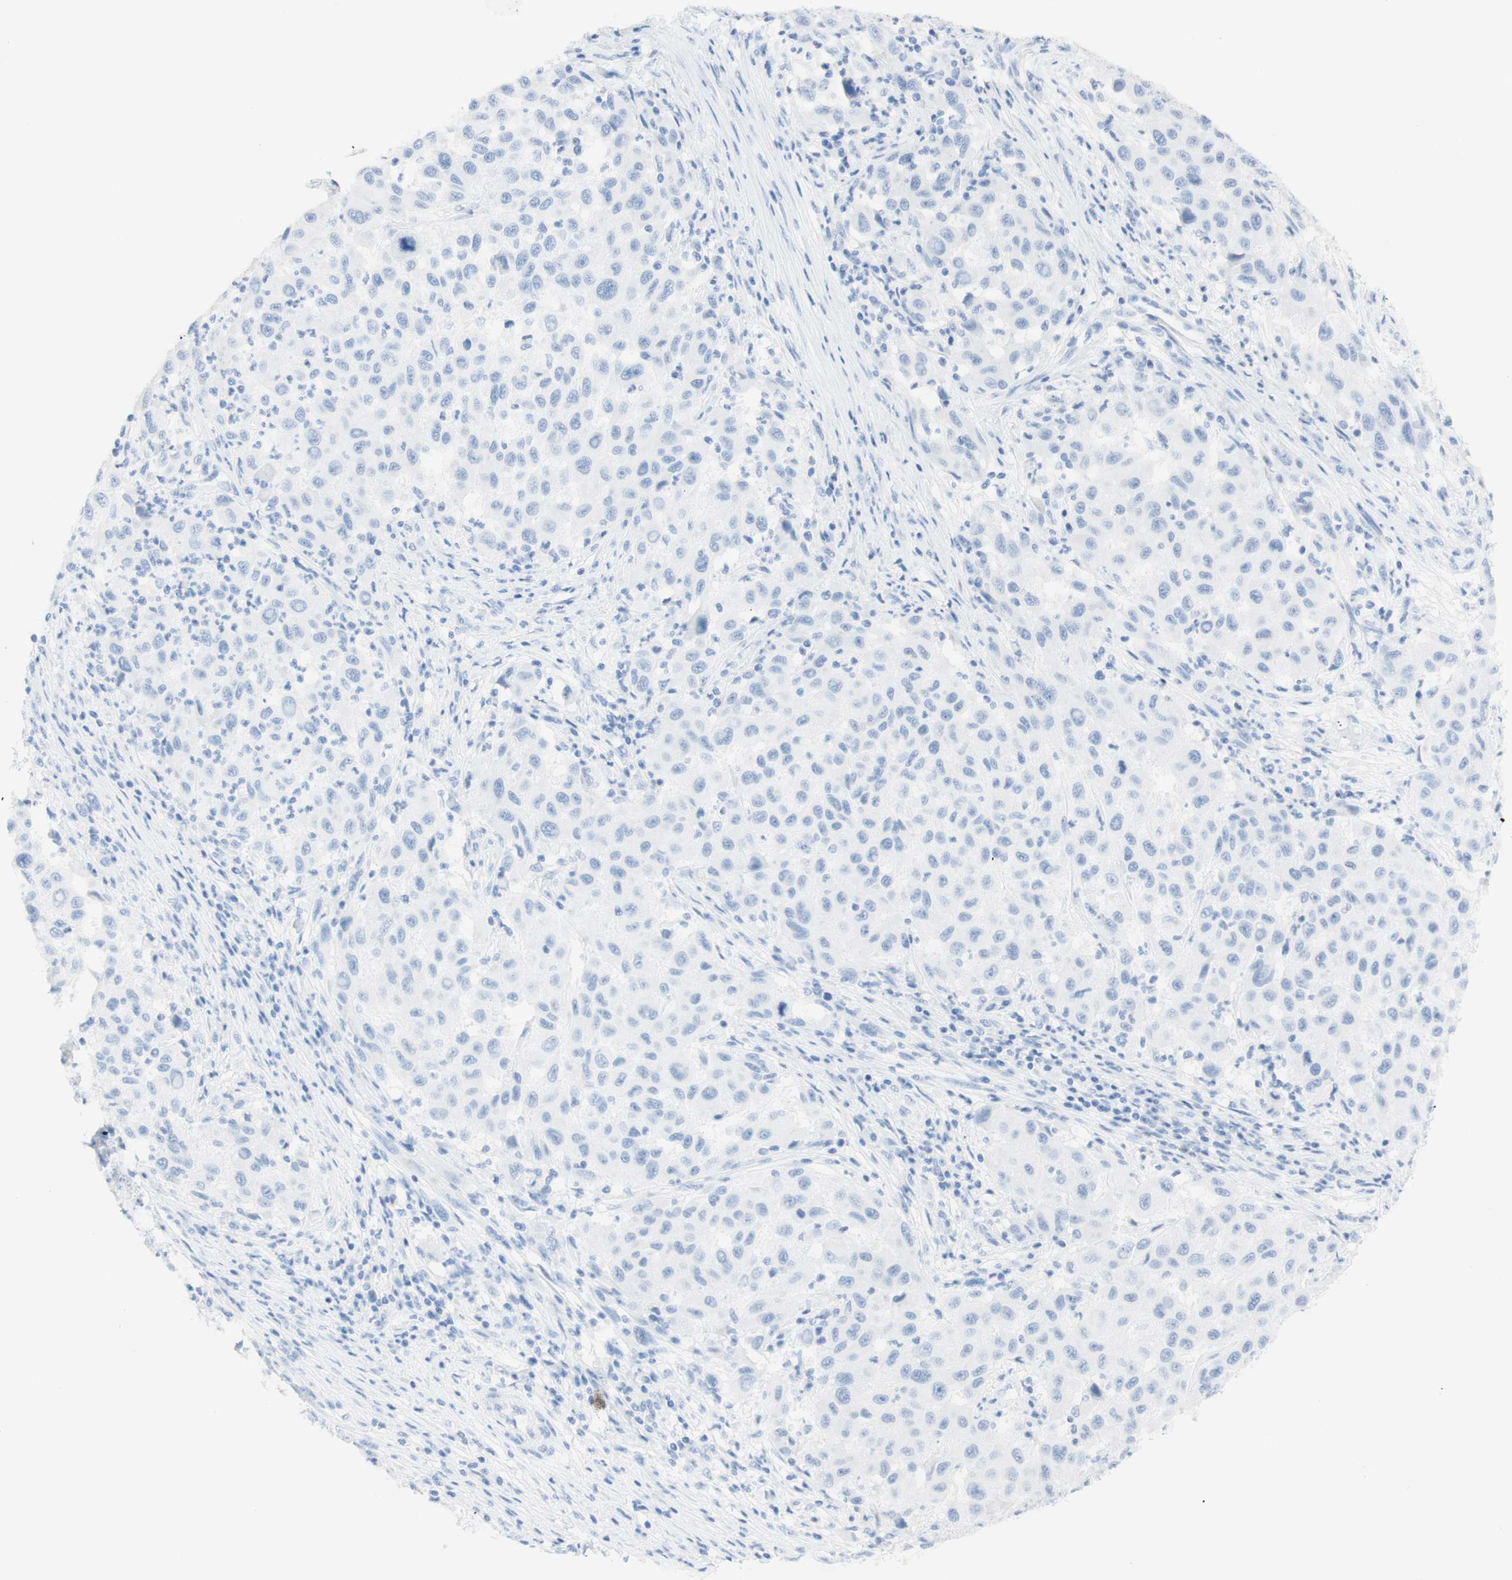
{"staining": {"intensity": "negative", "quantity": "none", "location": "none"}, "tissue": "melanoma", "cell_type": "Tumor cells", "image_type": "cancer", "snomed": [{"axis": "morphology", "description": "Malignant melanoma, Metastatic site"}, {"axis": "topography", "description": "Lymph node"}], "caption": "DAB (3,3'-diaminobenzidine) immunohistochemical staining of malignant melanoma (metastatic site) reveals no significant positivity in tumor cells.", "gene": "TPO", "patient": {"sex": "male", "age": 61}}